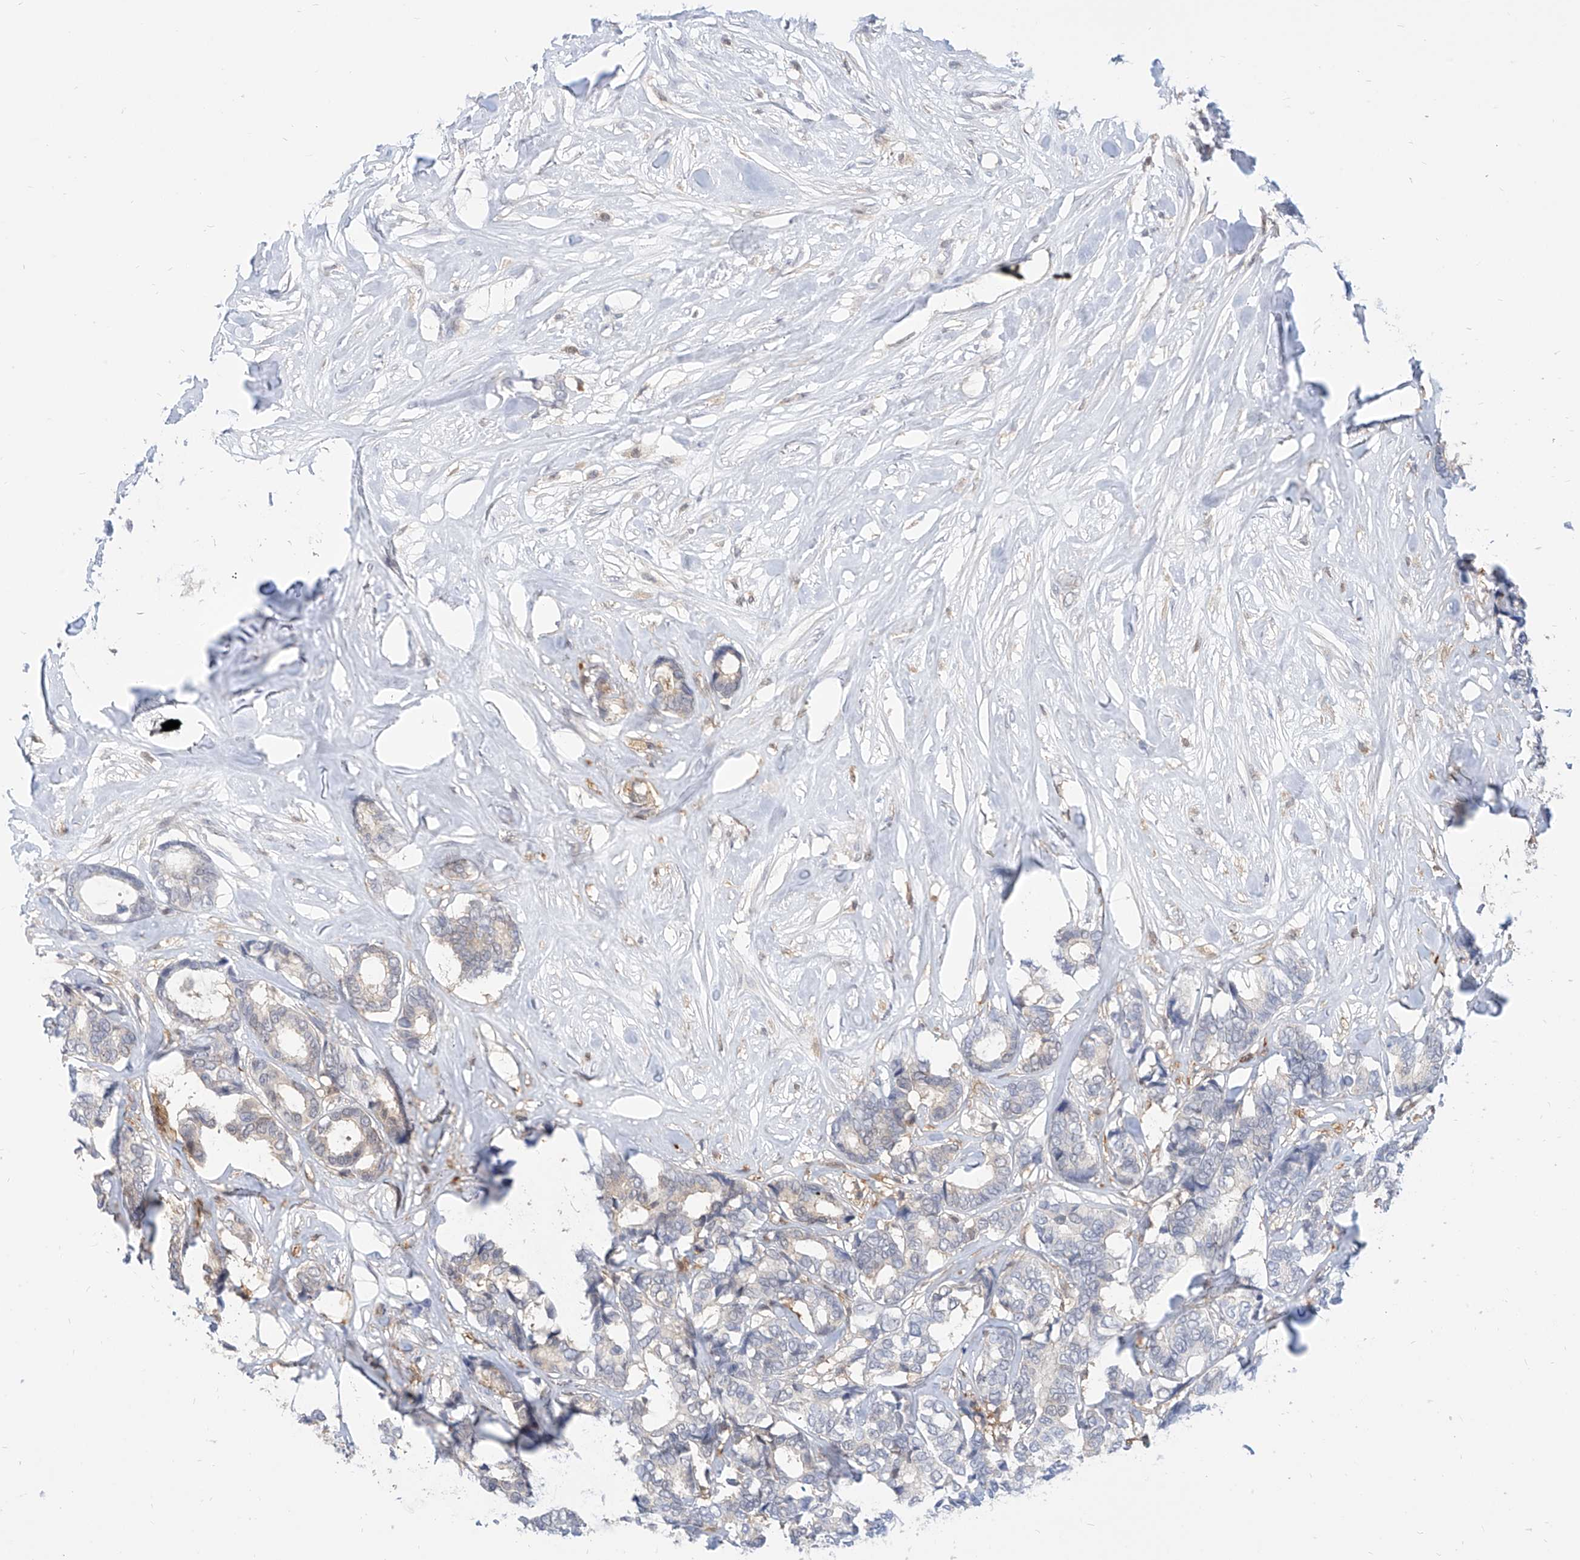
{"staining": {"intensity": "negative", "quantity": "none", "location": "none"}, "tissue": "breast cancer", "cell_type": "Tumor cells", "image_type": "cancer", "snomed": [{"axis": "morphology", "description": "Duct carcinoma"}, {"axis": "topography", "description": "Breast"}], "caption": "Tumor cells are negative for protein expression in human breast cancer (infiltrating ductal carcinoma).", "gene": "PDXK", "patient": {"sex": "female", "age": 87}}